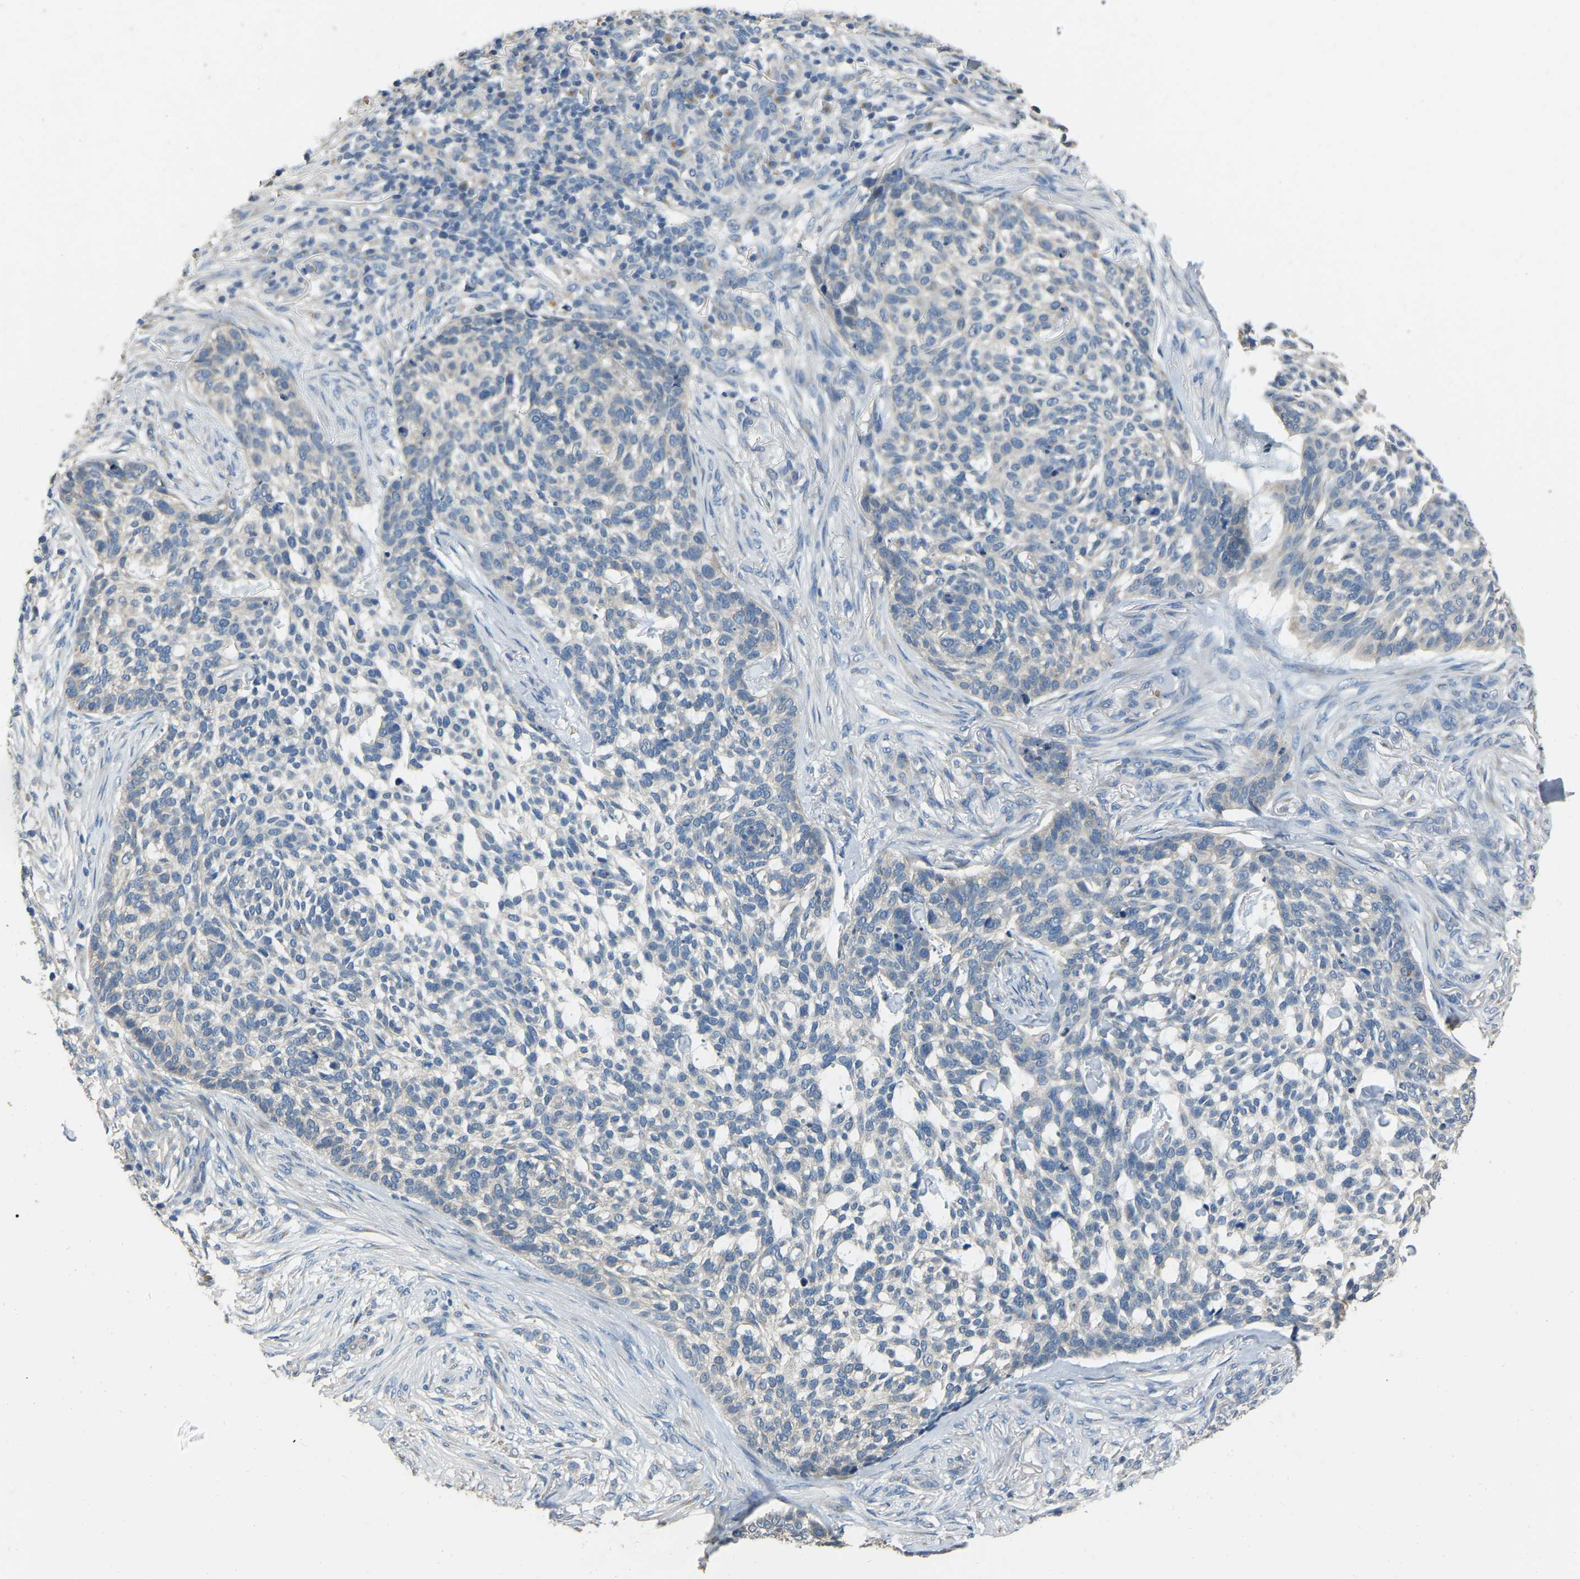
{"staining": {"intensity": "negative", "quantity": "none", "location": "none"}, "tissue": "skin cancer", "cell_type": "Tumor cells", "image_type": "cancer", "snomed": [{"axis": "morphology", "description": "Basal cell carcinoma"}, {"axis": "topography", "description": "Skin"}], "caption": "Immunohistochemical staining of skin cancer (basal cell carcinoma) demonstrates no significant expression in tumor cells.", "gene": "CFAP298", "patient": {"sex": "female", "age": 64}}